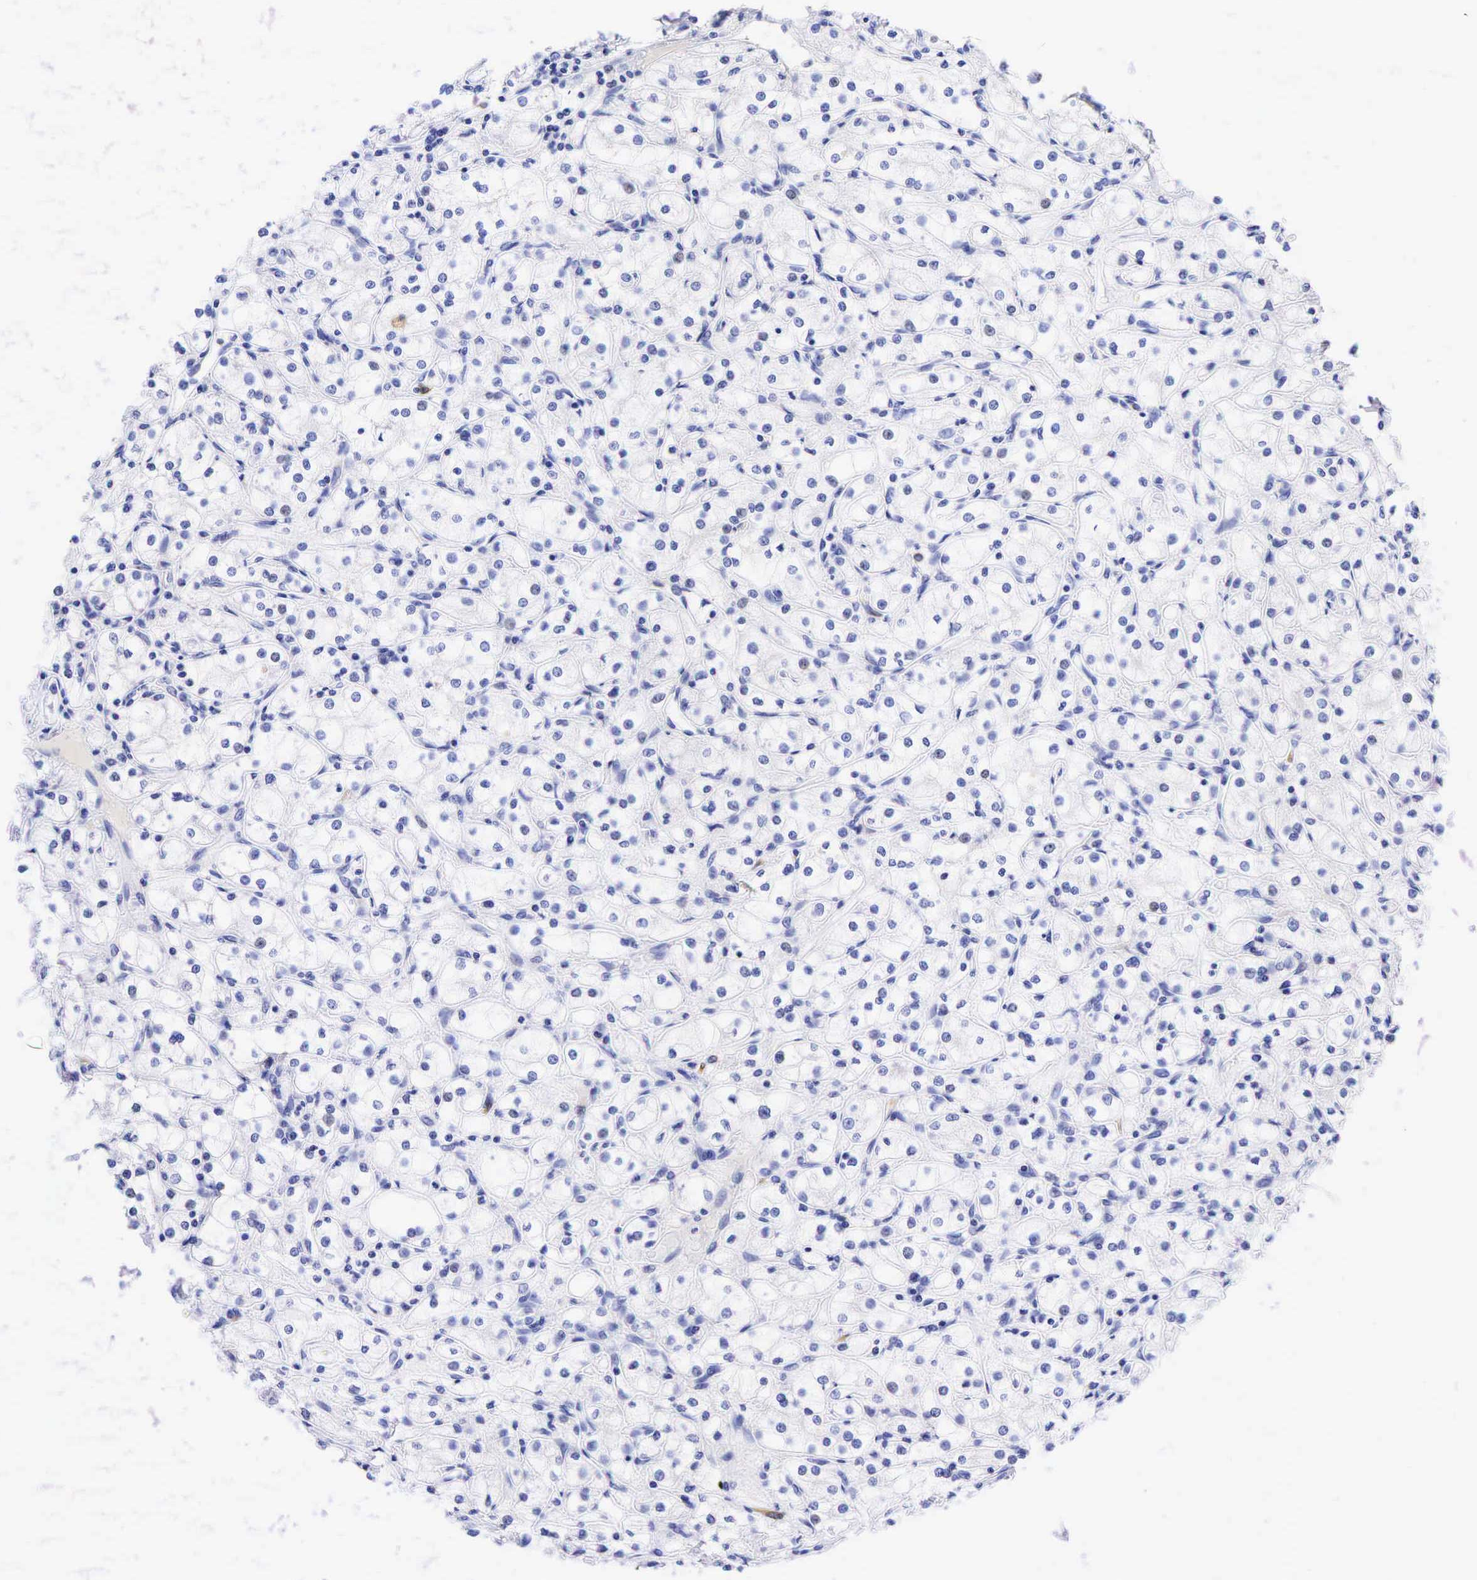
{"staining": {"intensity": "negative", "quantity": "none", "location": "none"}, "tissue": "renal cancer", "cell_type": "Tumor cells", "image_type": "cancer", "snomed": [{"axis": "morphology", "description": "Adenocarcinoma, NOS"}, {"axis": "topography", "description": "Kidney"}], "caption": "Image shows no protein positivity in tumor cells of renal adenocarcinoma tissue.", "gene": "TNFRSF8", "patient": {"sex": "male", "age": 61}}